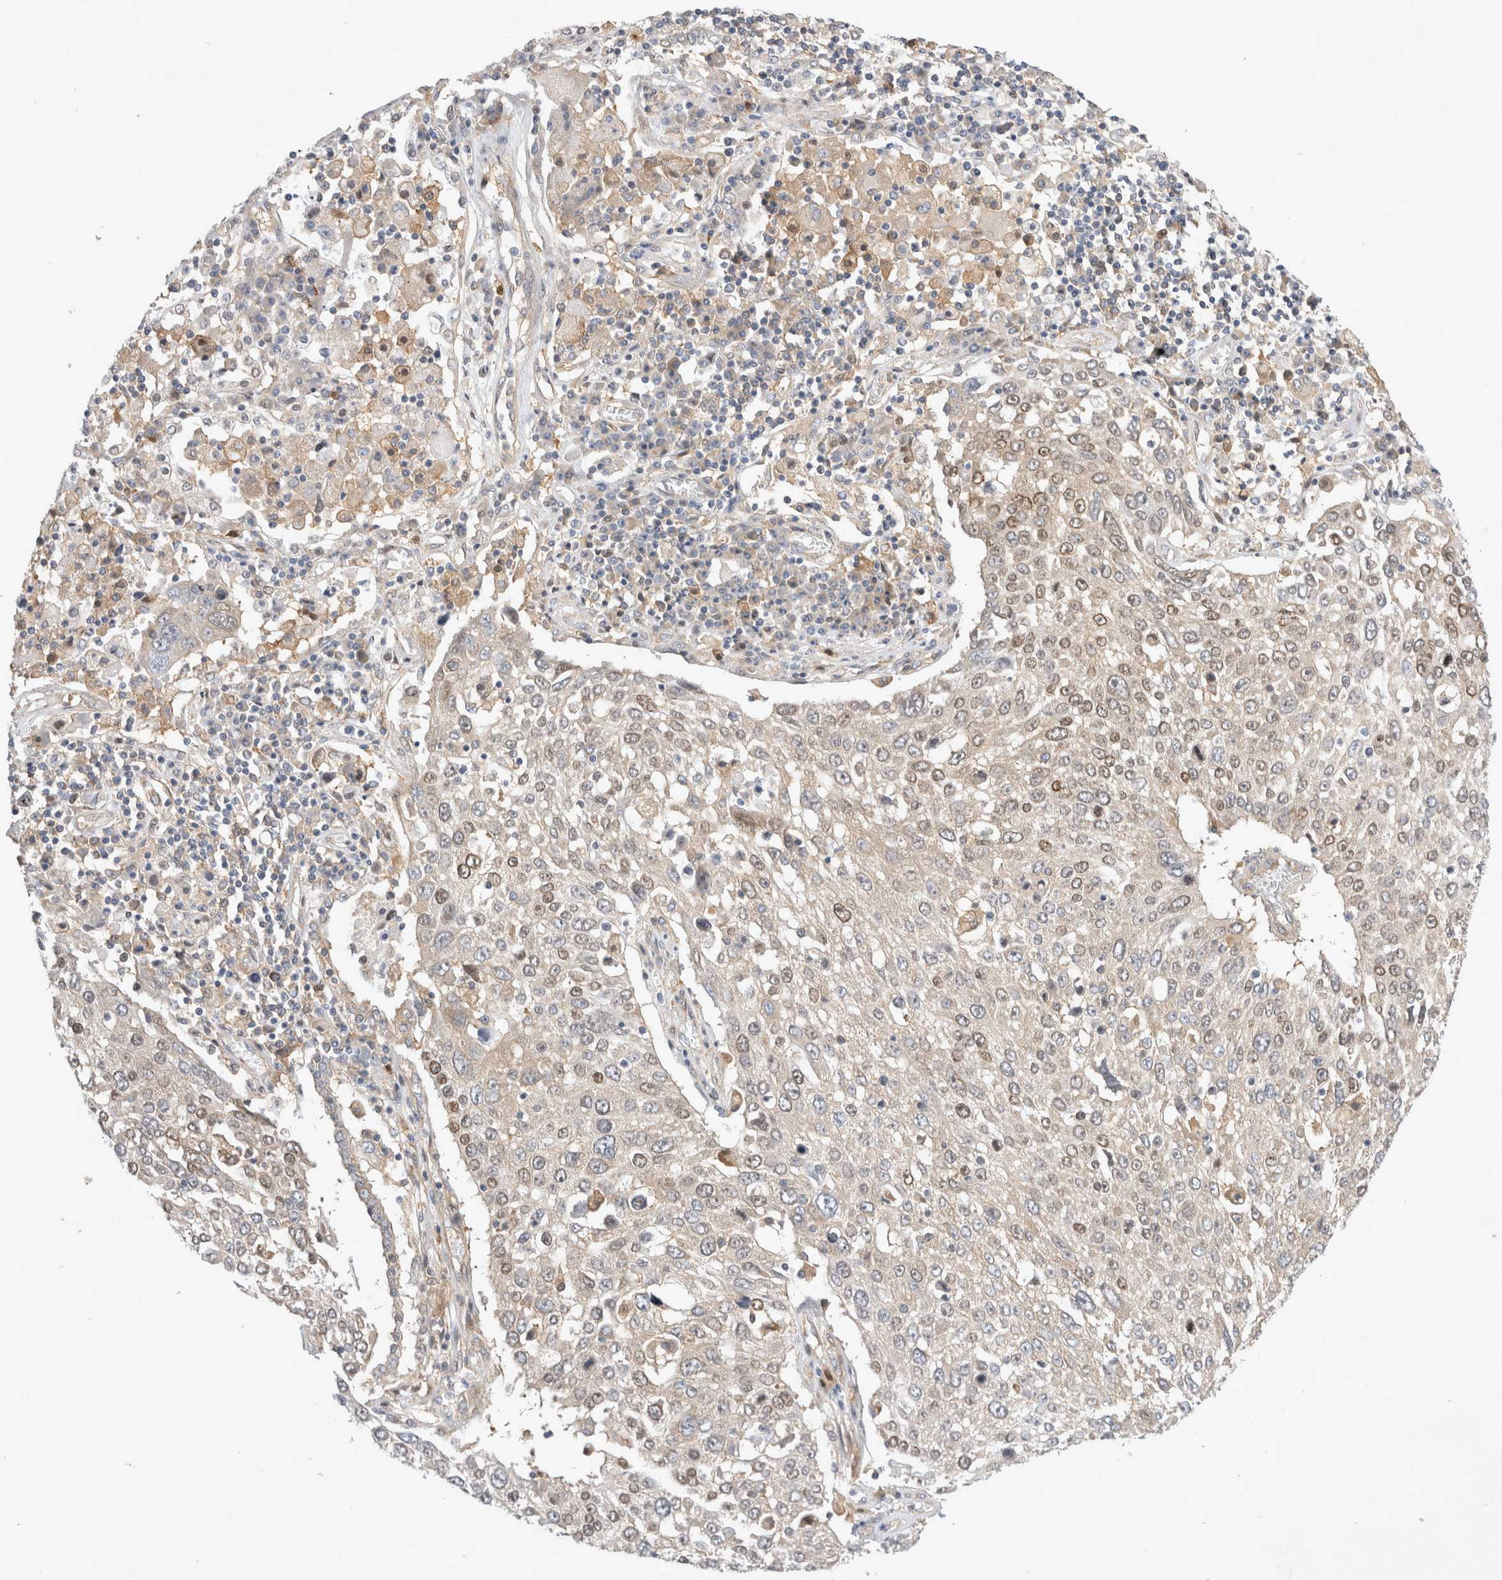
{"staining": {"intensity": "moderate", "quantity": "25%-75%", "location": "cytoplasmic/membranous,nuclear"}, "tissue": "lung cancer", "cell_type": "Tumor cells", "image_type": "cancer", "snomed": [{"axis": "morphology", "description": "Squamous cell carcinoma, NOS"}, {"axis": "topography", "description": "Lung"}], "caption": "Immunohistochemical staining of lung cancer reveals medium levels of moderate cytoplasmic/membranous and nuclear protein expression in about 25%-75% of tumor cells.", "gene": "CDCA7L", "patient": {"sex": "male", "age": 65}}